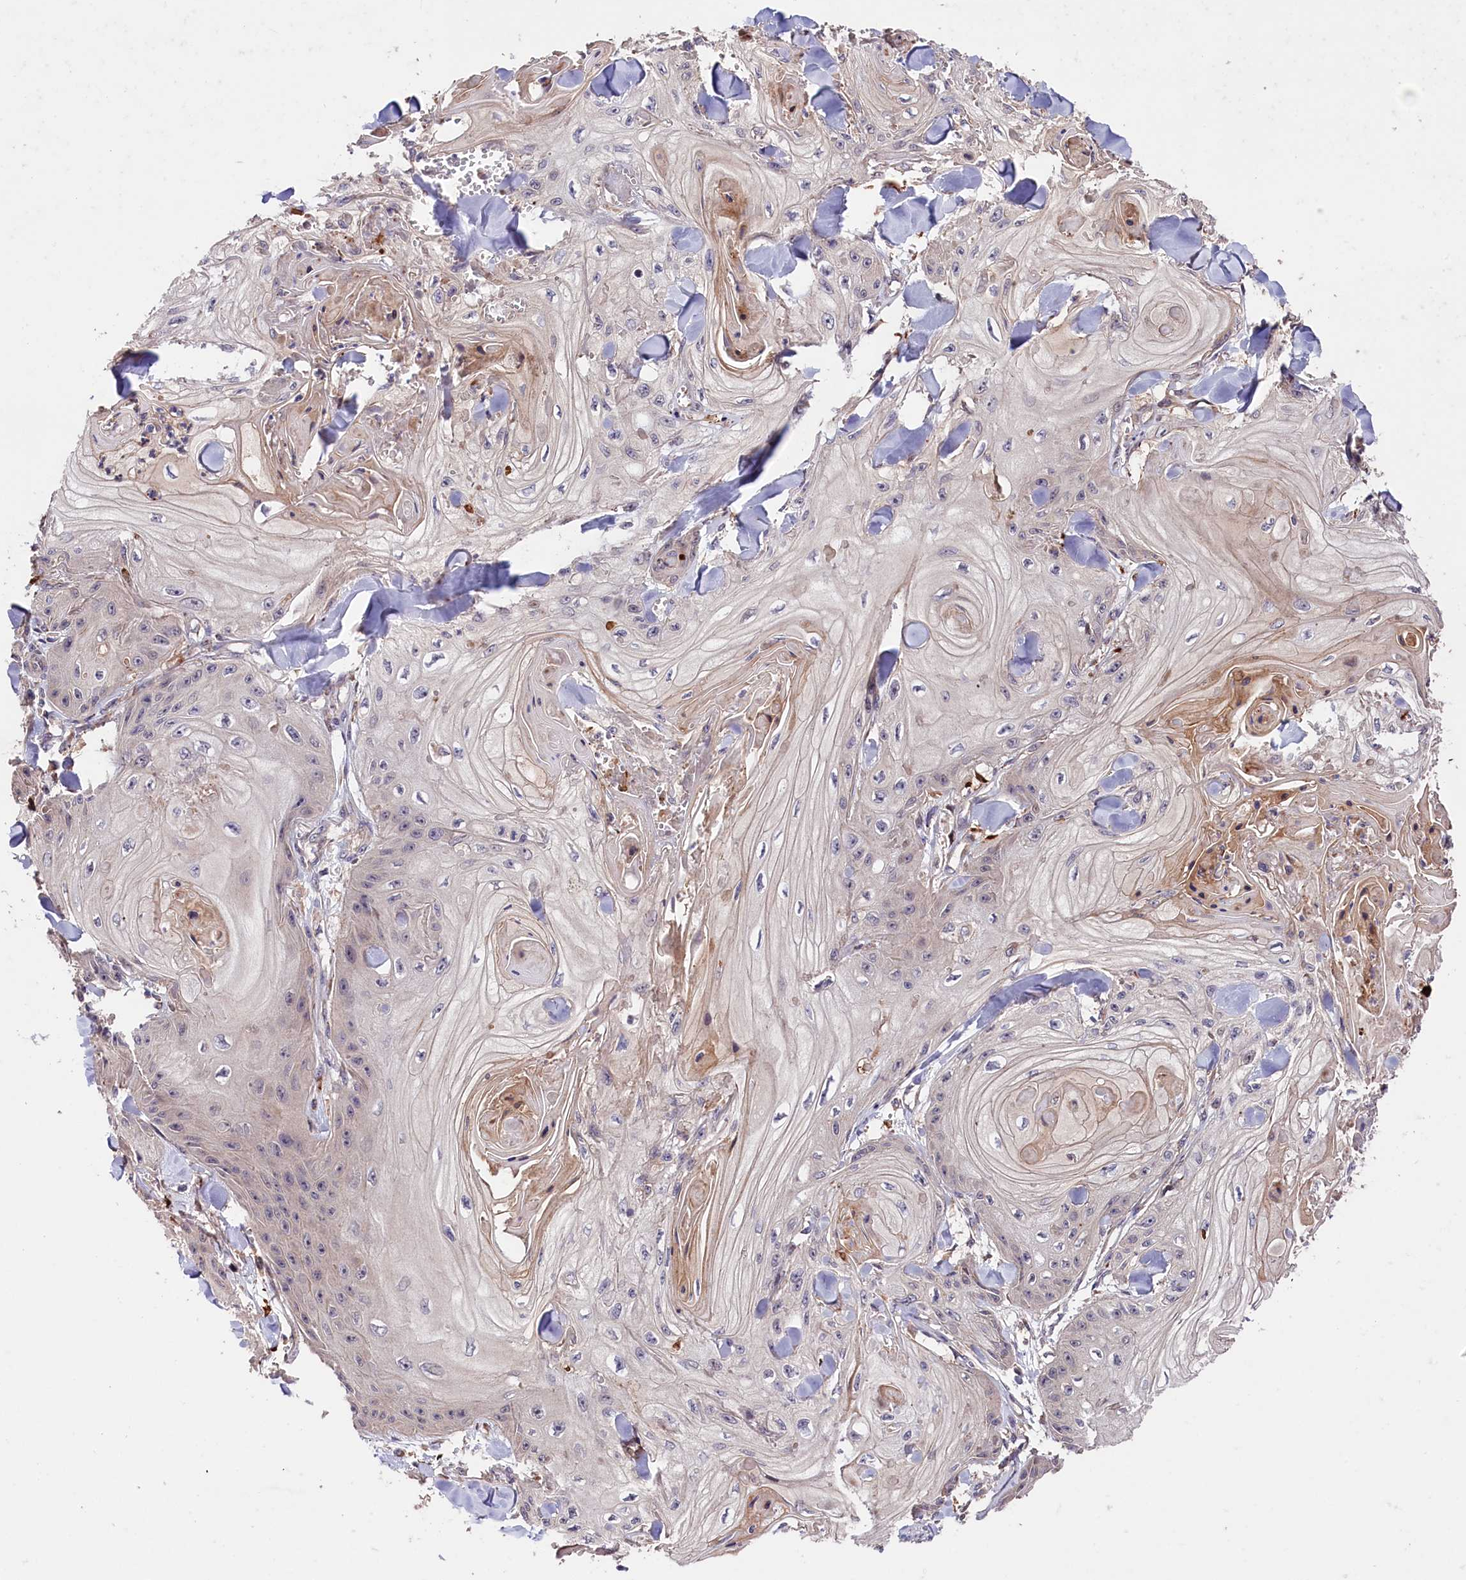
{"staining": {"intensity": "negative", "quantity": "none", "location": "none"}, "tissue": "skin cancer", "cell_type": "Tumor cells", "image_type": "cancer", "snomed": [{"axis": "morphology", "description": "Squamous cell carcinoma, NOS"}, {"axis": "topography", "description": "Skin"}], "caption": "Image shows no significant protein expression in tumor cells of squamous cell carcinoma (skin).", "gene": "CACNA1H", "patient": {"sex": "male", "age": 74}}